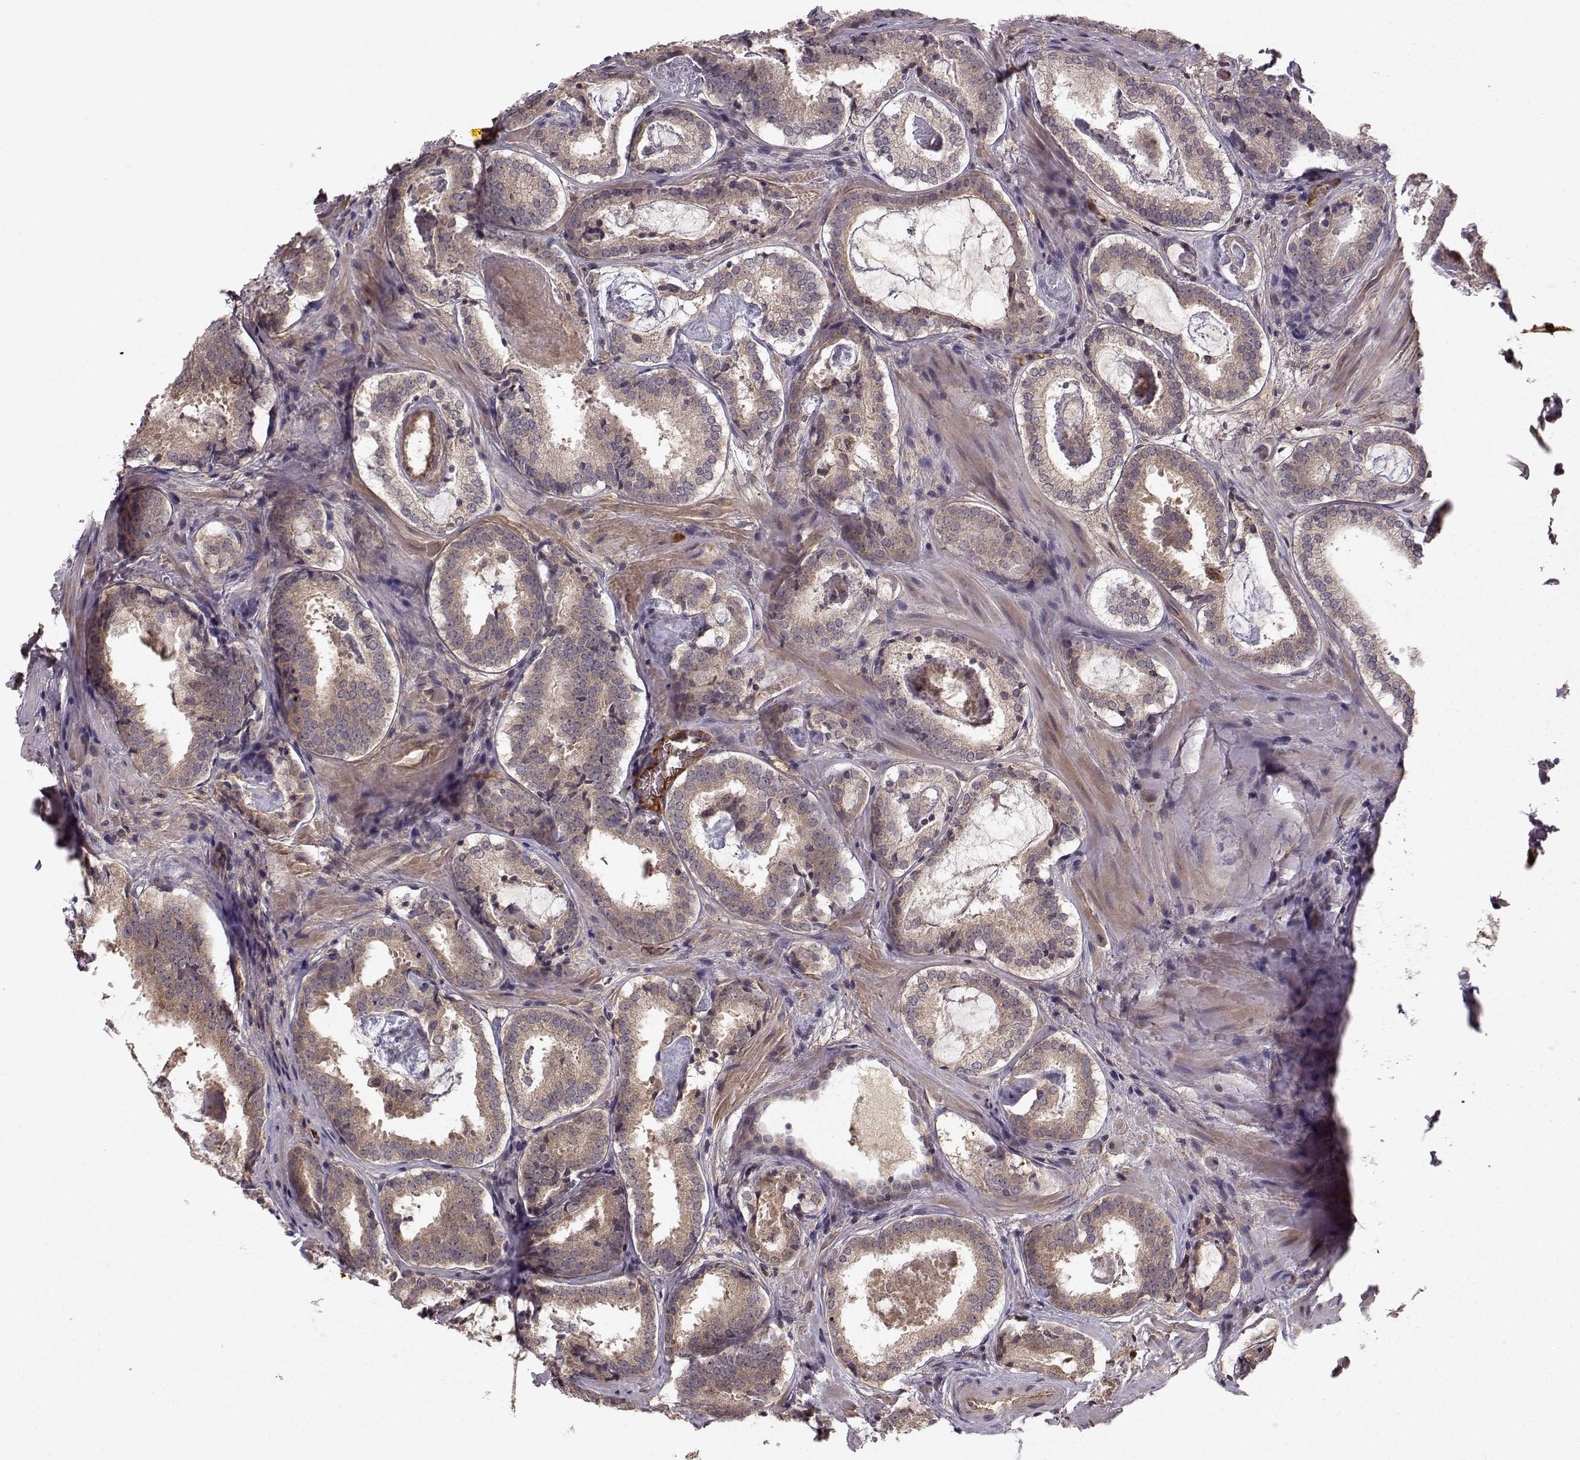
{"staining": {"intensity": "moderate", "quantity": "<25%", "location": "cytoplasmic/membranous"}, "tissue": "prostate cancer", "cell_type": "Tumor cells", "image_type": "cancer", "snomed": [{"axis": "morphology", "description": "Adenocarcinoma, NOS"}, {"axis": "morphology", "description": "Adenocarcinoma, High grade"}, {"axis": "topography", "description": "Prostate"}], "caption": "About <25% of tumor cells in prostate cancer reveal moderate cytoplasmic/membranous protein staining as visualized by brown immunohistochemical staining.", "gene": "WNT6", "patient": {"sex": "male", "age": 62}}